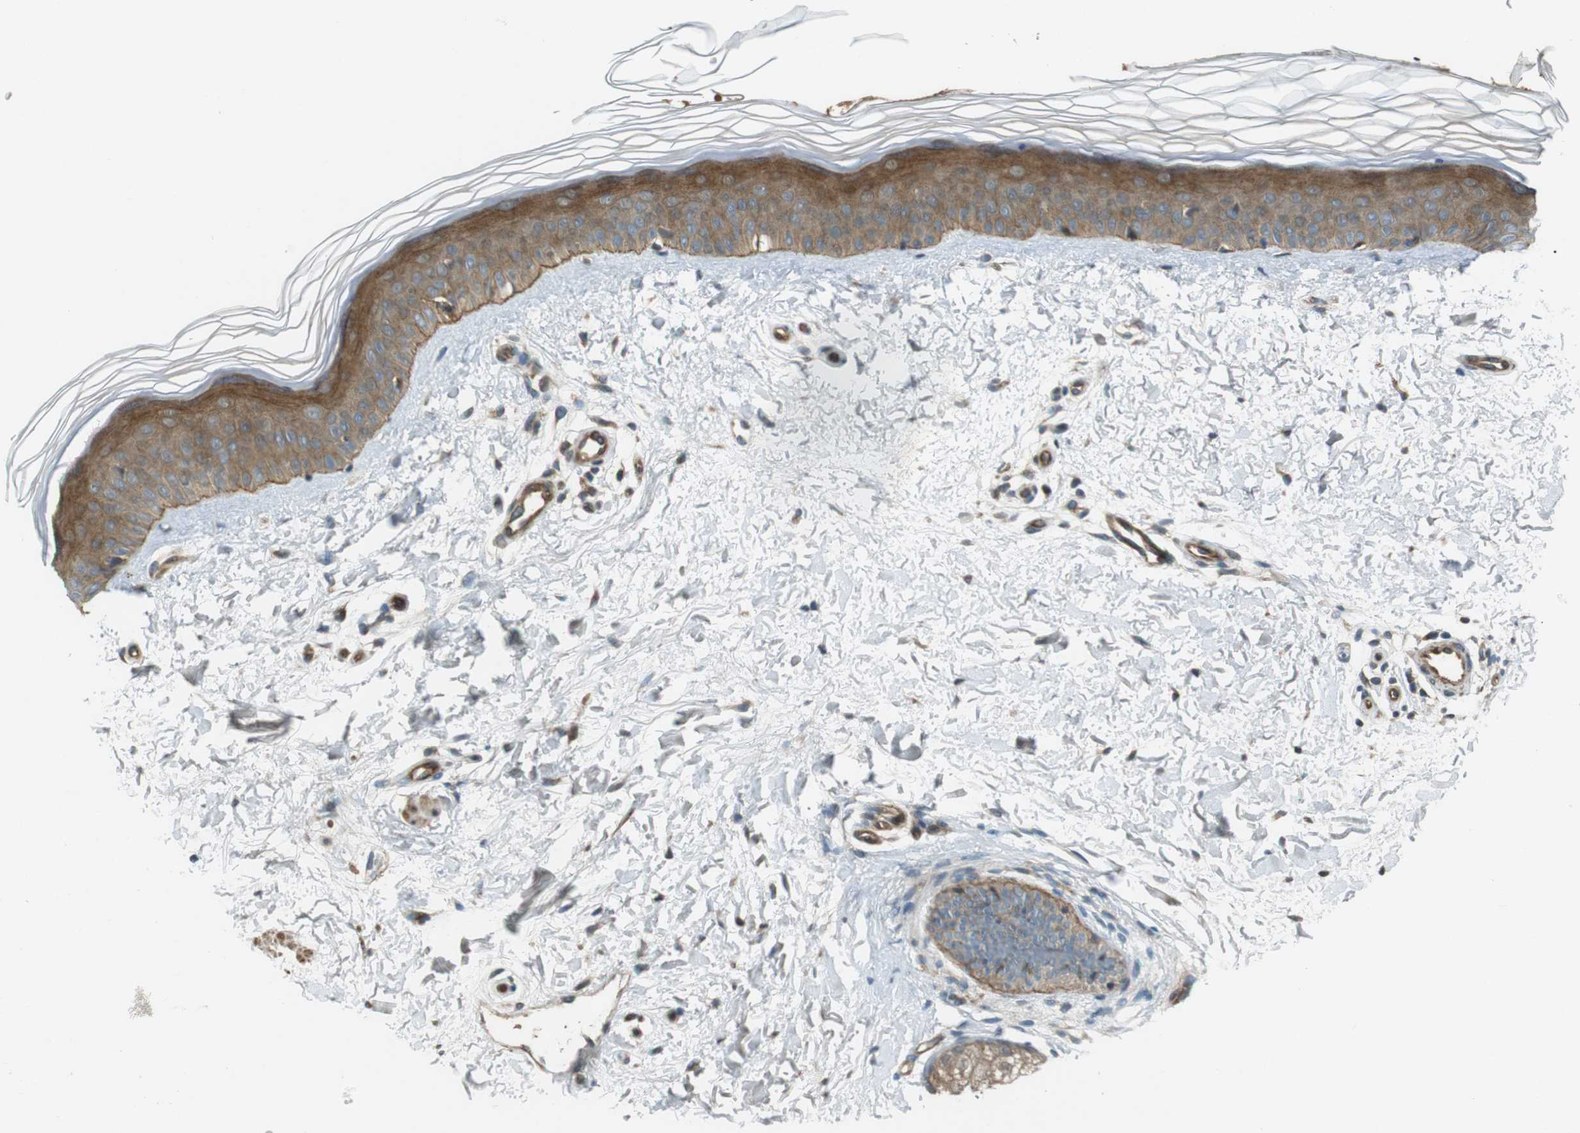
{"staining": {"intensity": "moderate", "quantity": ">75%", "location": "cytoplasmic/membranous"}, "tissue": "skin", "cell_type": "Fibroblasts", "image_type": "normal", "snomed": [{"axis": "morphology", "description": "Normal tissue, NOS"}, {"axis": "topography", "description": "Skin"}], "caption": "DAB (3,3'-diaminobenzidine) immunohistochemical staining of normal human skin exhibits moderate cytoplasmic/membranous protein expression in approximately >75% of fibroblasts.", "gene": "IFFO2", "patient": {"sex": "female", "age": 19}}